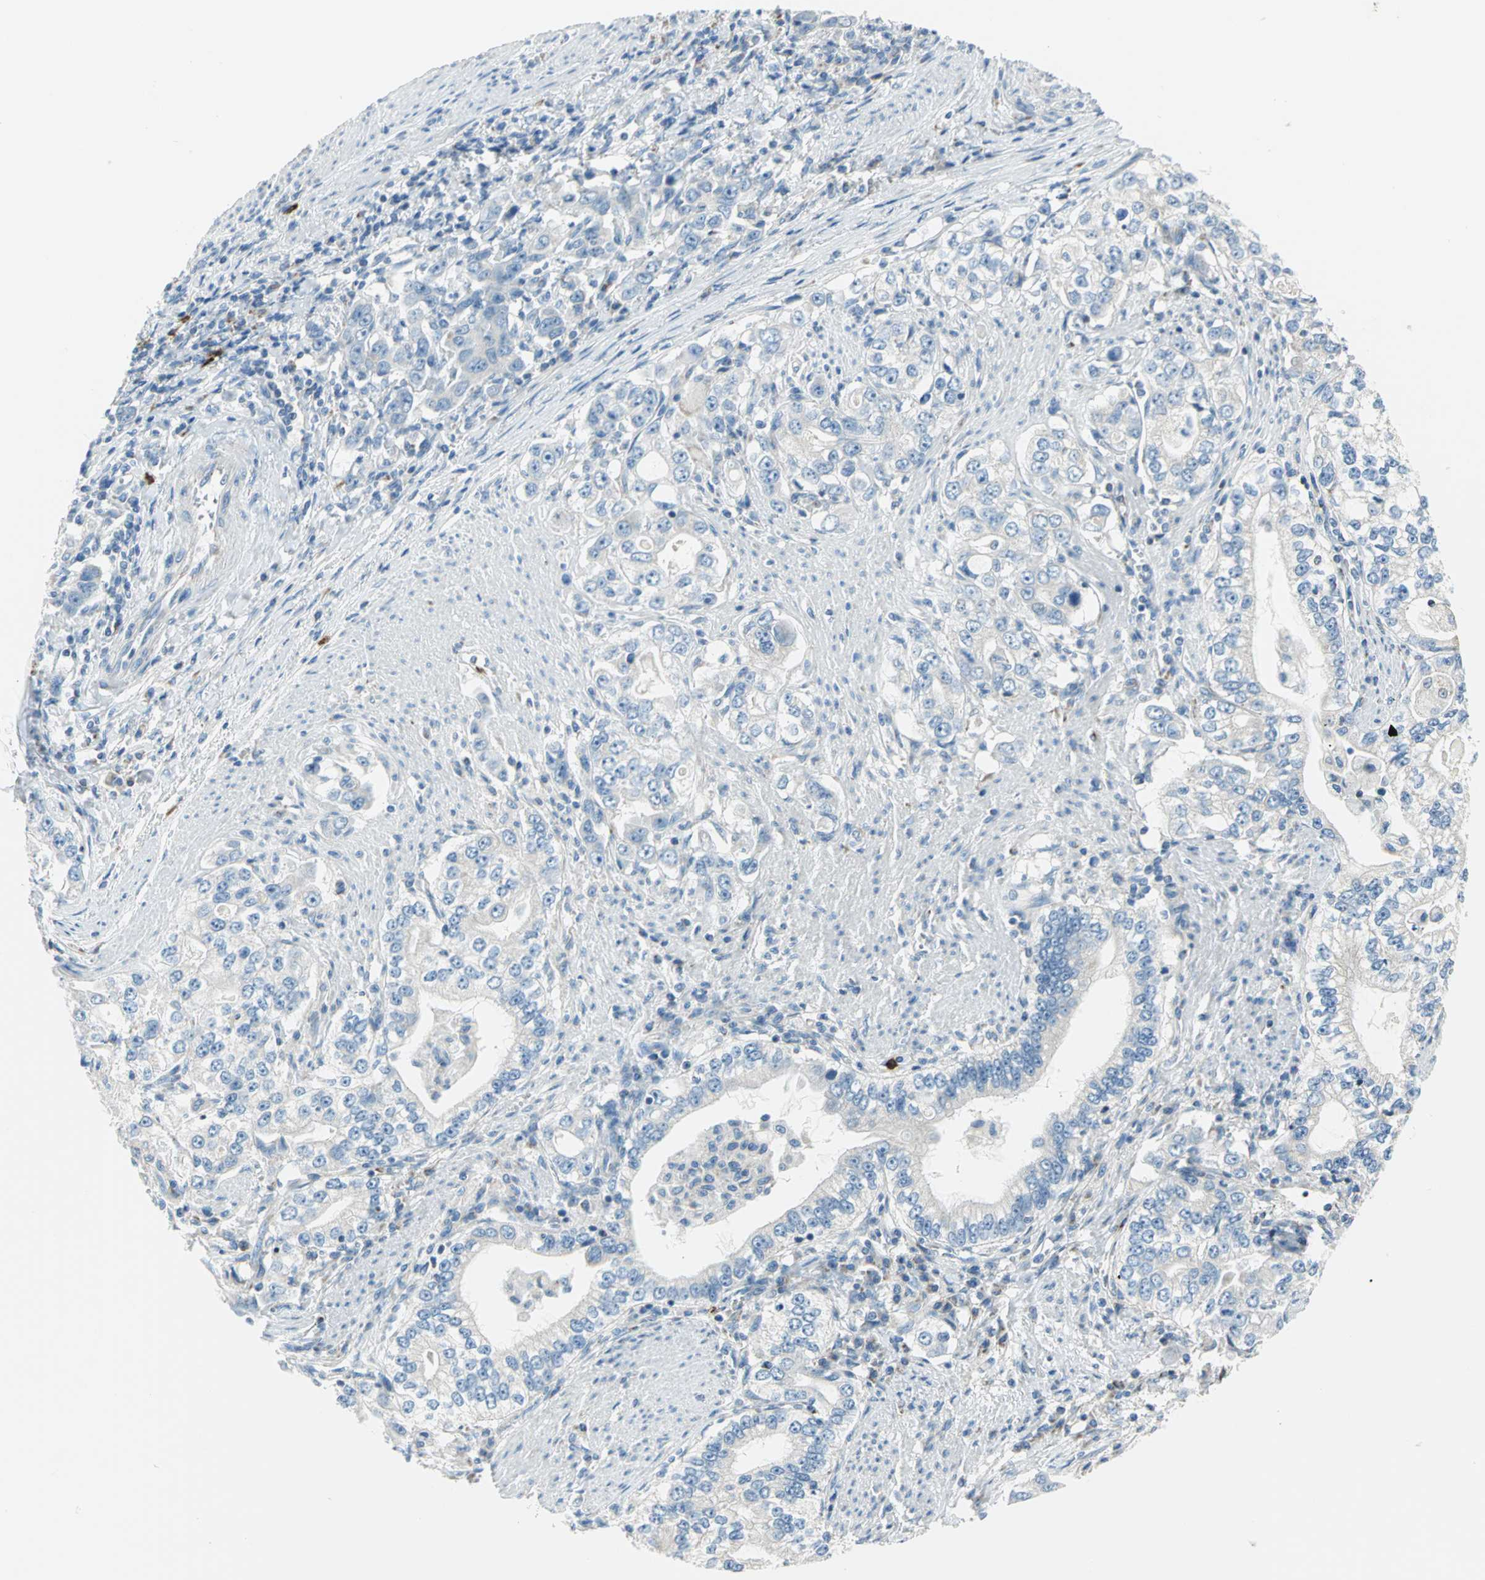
{"staining": {"intensity": "negative", "quantity": "none", "location": "none"}, "tissue": "stomach cancer", "cell_type": "Tumor cells", "image_type": "cancer", "snomed": [{"axis": "morphology", "description": "Adenocarcinoma, NOS"}, {"axis": "topography", "description": "Stomach, lower"}], "caption": "An IHC photomicrograph of stomach adenocarcinoma is shown. There is no staining in tumor cells of stomach adenocarcinoma.", "gene": "ALOX15", "patient": {"sex": "female", "age": 72}}